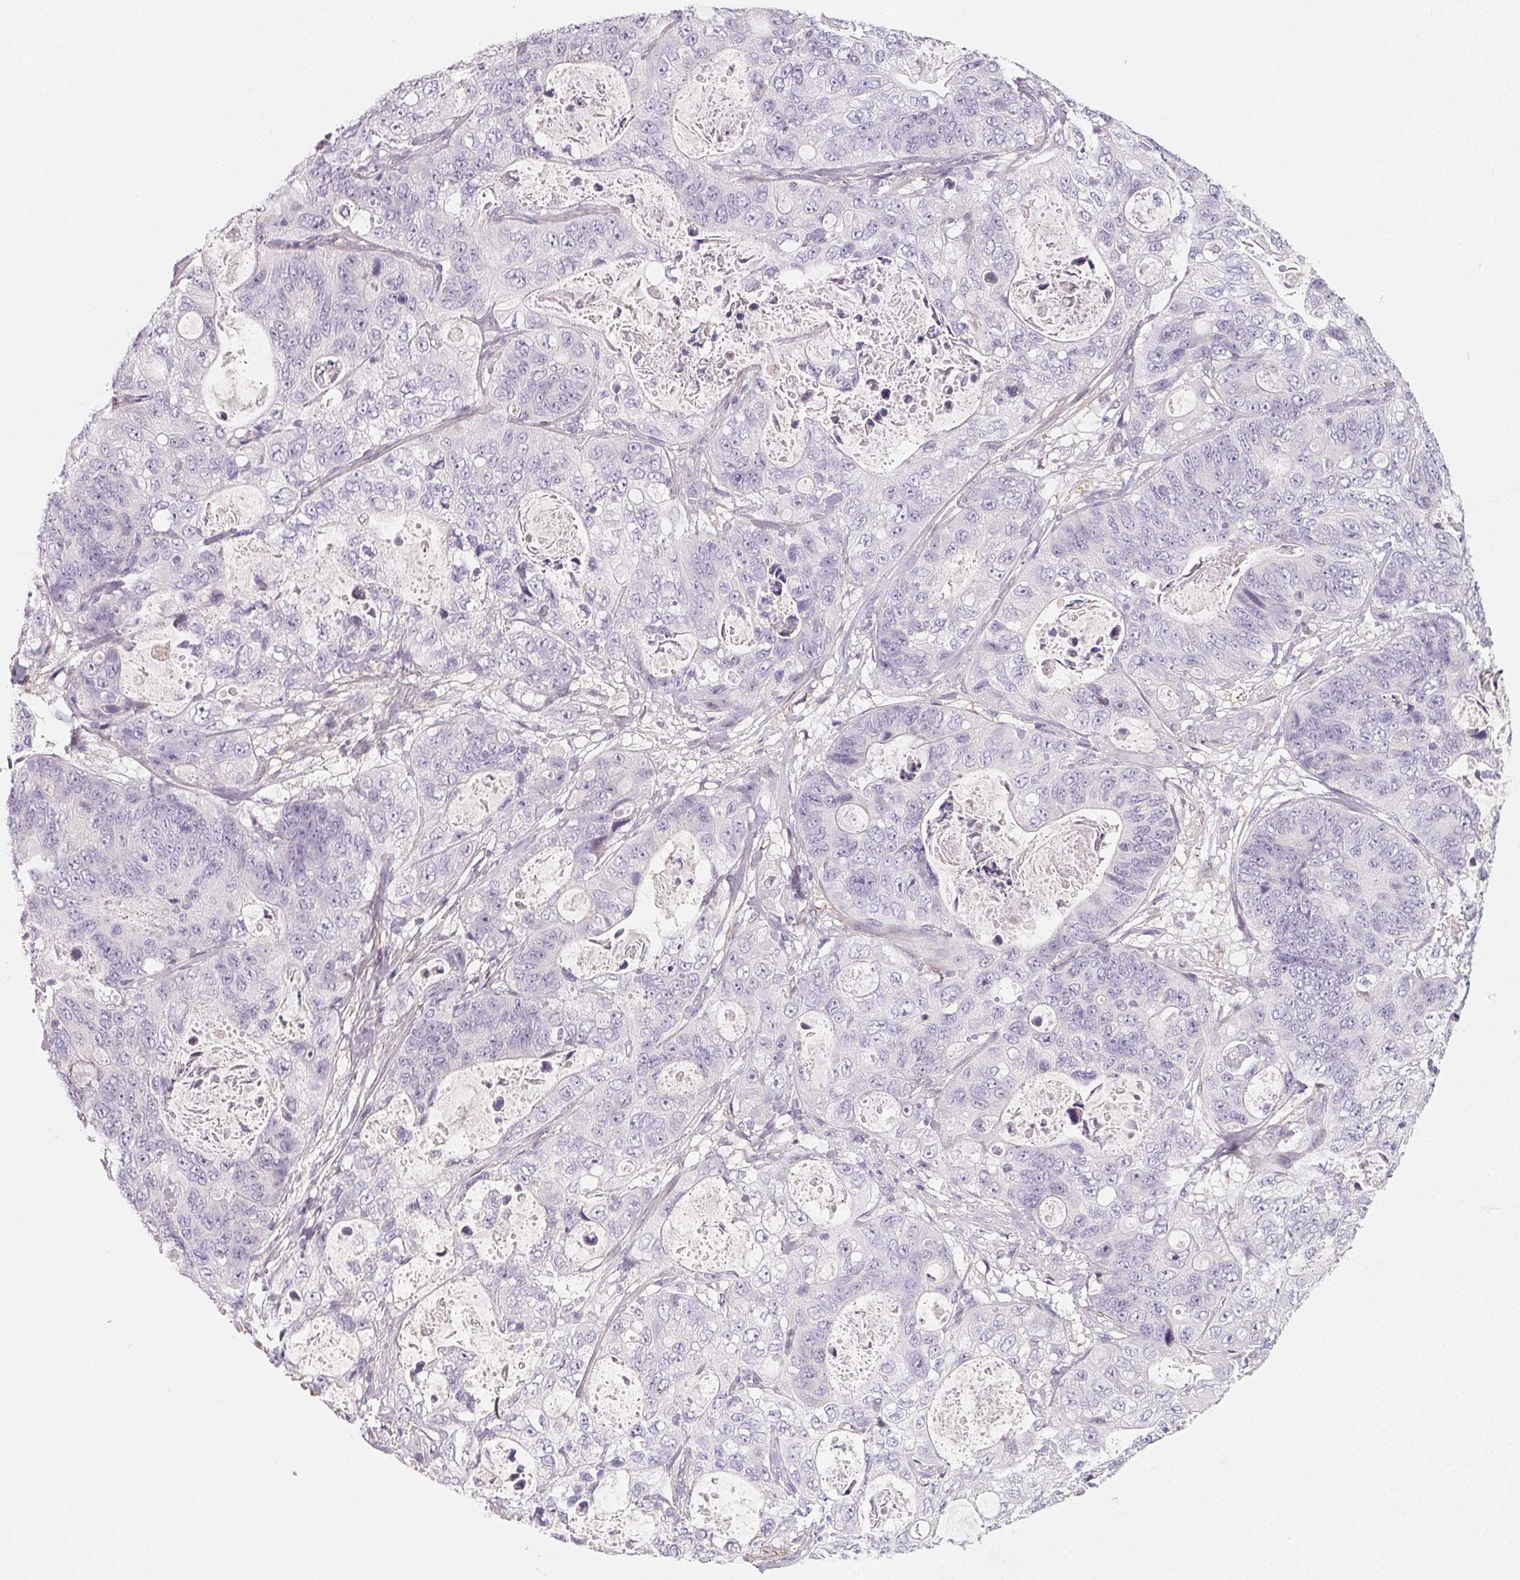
{"staining": {"intensity": "negative", "quantity": "none", "location": "none"}, "tissue": "stomach cancer", "cell_type": "Tumor cells", "image_type": "cancer", "snomed": [{"axis": "morphology", "description": "Normal tissue, NOS"}, {"axis": "morphology", "description": "Adenocarcinoma, NOS"}, {"axis": "topography", "description": "Stomach"}], "caption": "There is no significant expression in tumor cells of stomach adenocarcinoma.", "gene": "LRRC23", "patient": {"sex": "female", "age": 89}}